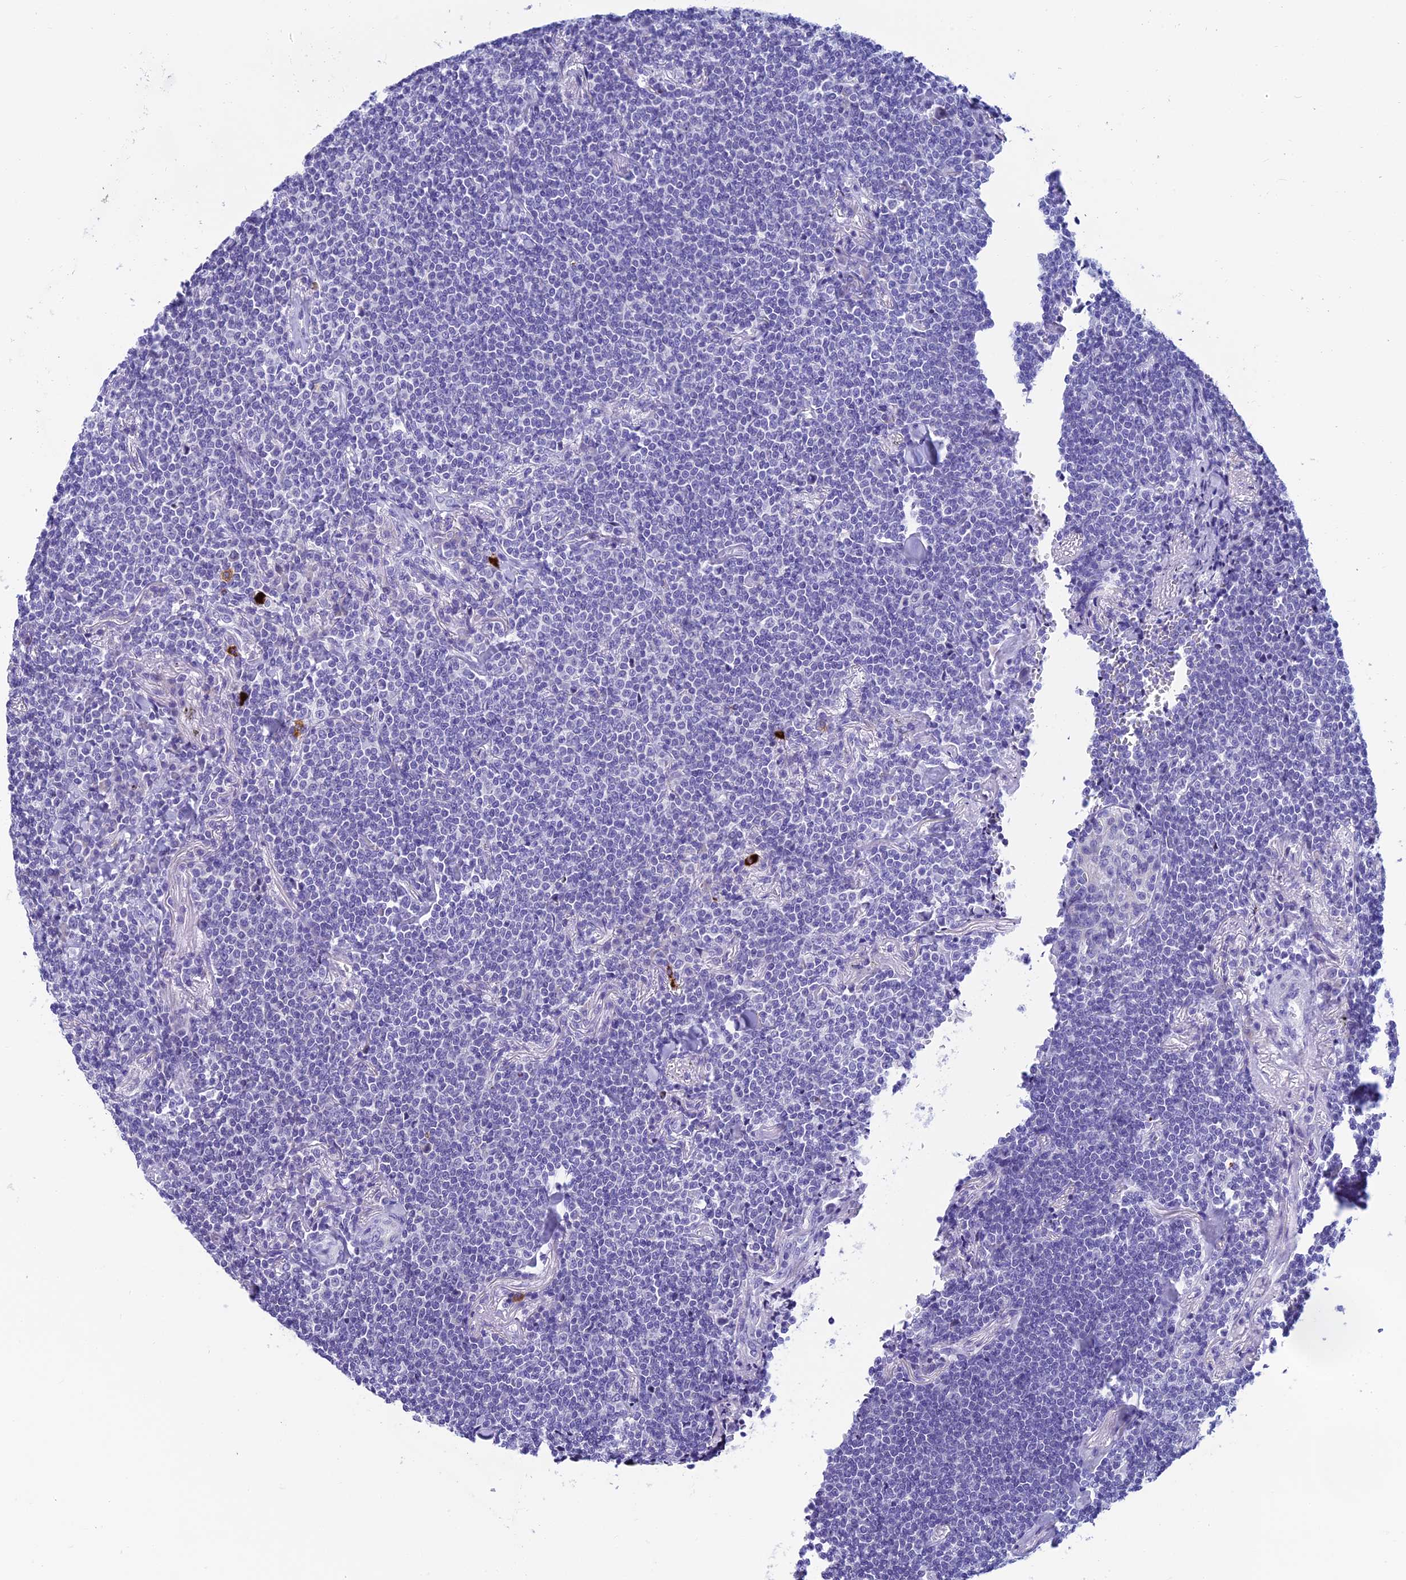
{"staining": {"intensity": "negative", "quantity": "none", "location": "none"}, "tissue": "lymphoma", "cell_type": "Tumor cells", "image_type": "cancer", "snomed": [{"axis": "morphology", "description": "Malignant lymphoma, non-Hodgkin's type, Low grade"}, {"axis": "topography", "description": "Lung"}], "caption": "Human low-grade malignant lymphoma, non-Hodgkin's type stained for a protein using immunohistochemistry demonstrates no expression in tumor cells.", "gene": "REEP4", "patient": {"sex": "female", "age": 71}}